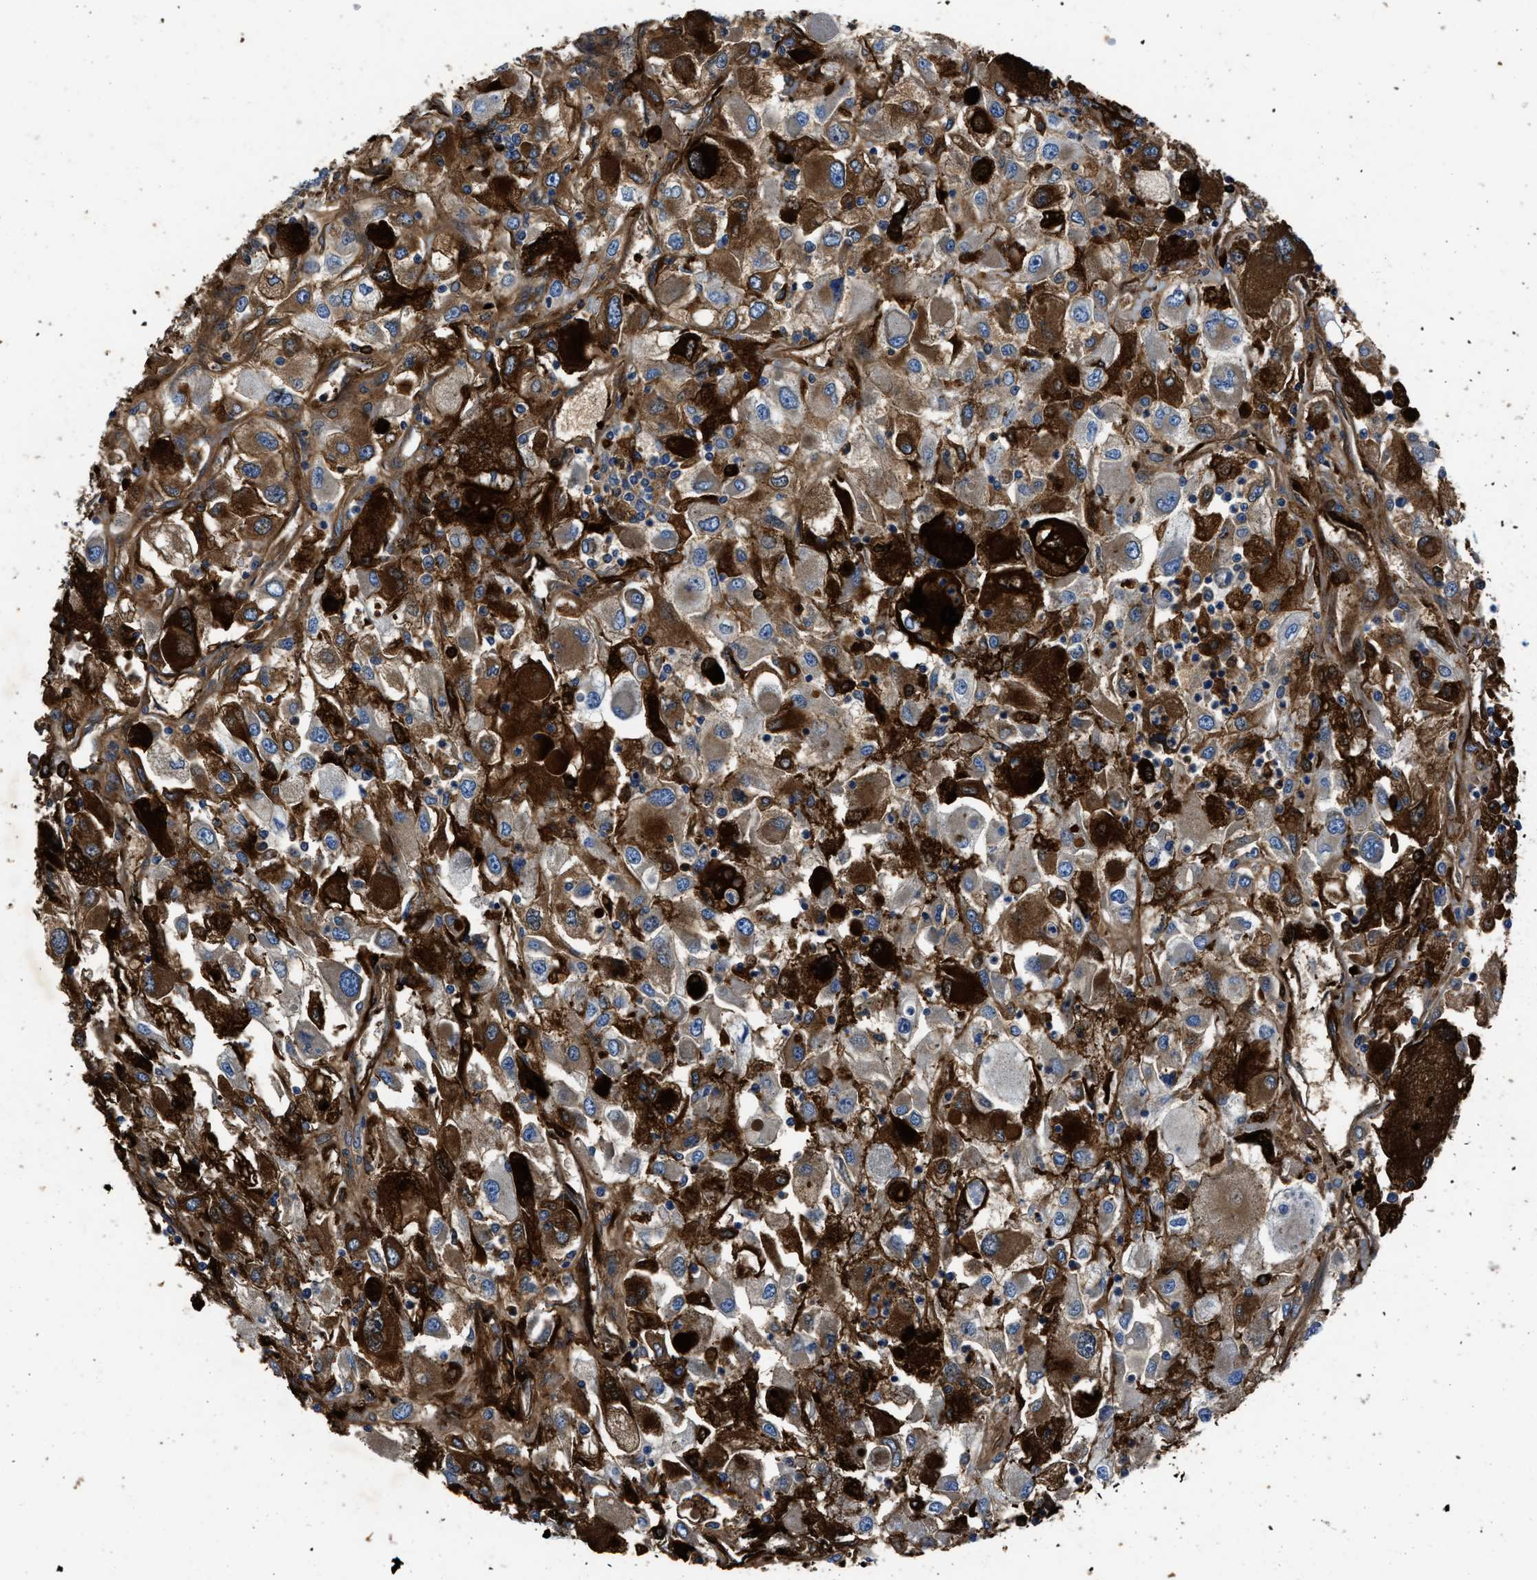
{"staining": {"intensity": "strong", "quantity": "25%-75%", "location": "cytoplasmic/membranous"}, "tissue": "renal cancer", "cell_type": "Tumor cells", "image_type": "cancer", "snomed": [{"axis": "morphology", "description": "Adenocarcinoma, NOS"}, {"axis": "topography", "description": "Kidney"}], "caption": "Brown immunohistochemical staining in human renal adenocarcinoma shows strong cytoplasmic/membranous expression in about 25%-75% of tumor cells.", "gene": "ERC1", "patient": {"sex": "female", "age": 52}}